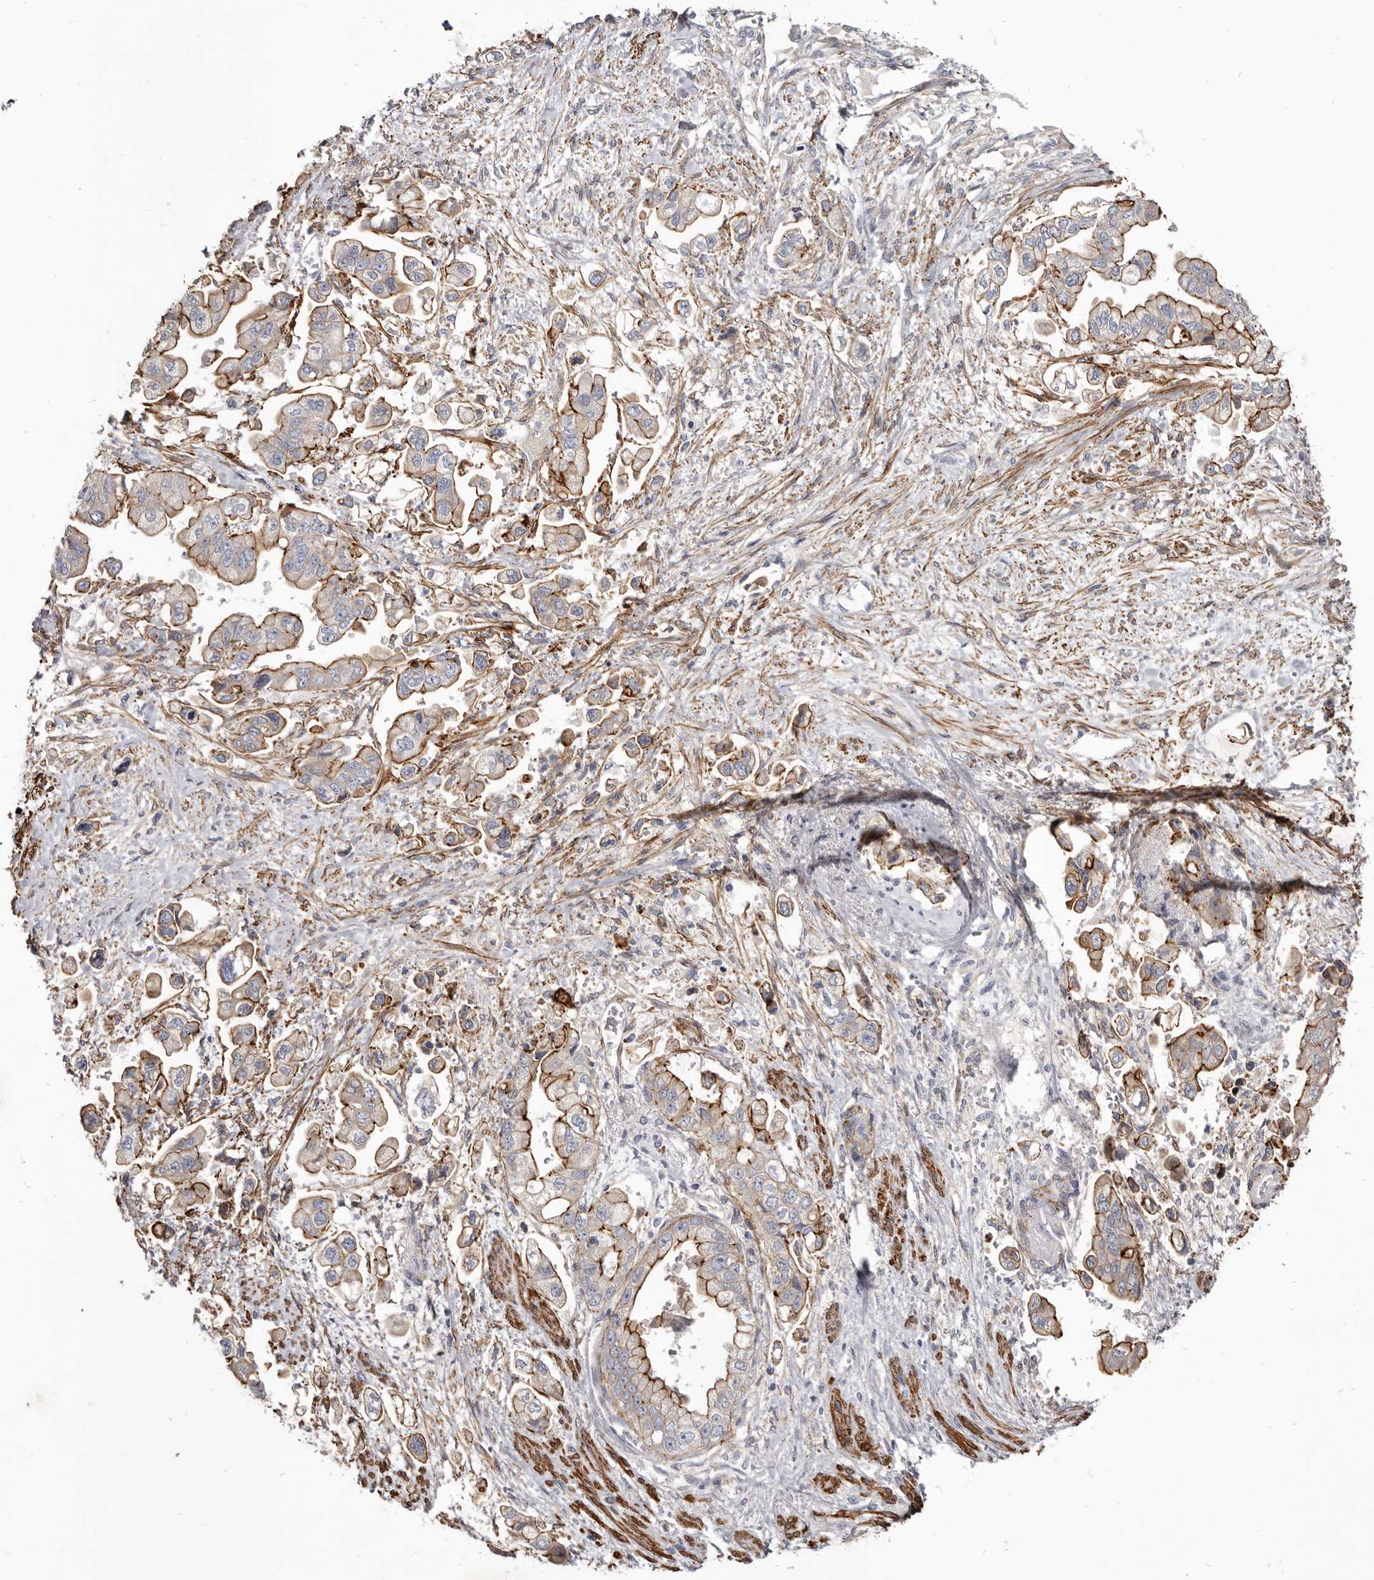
{"staining": {"intensity": "strong", "quantity": "25%-75%", "location": "cytoplasmic/membranous"}, "tissue": "stomach cancer", "cell_type": "Tumor cells", "image_type": "cancer", "snomed": [{"axis": "morphology", "description": "Adenocarcinoma, NOS"}, {"axis": "topography", "description": "Stomach"}], "caption": "Protein analysis of stomach cancer tissue shows strong cytoplasmic/membranous positivity in about 25%-75% of tumor cells.", "gene": "CGN", "patient": {"sex": "male", "age": 62}}